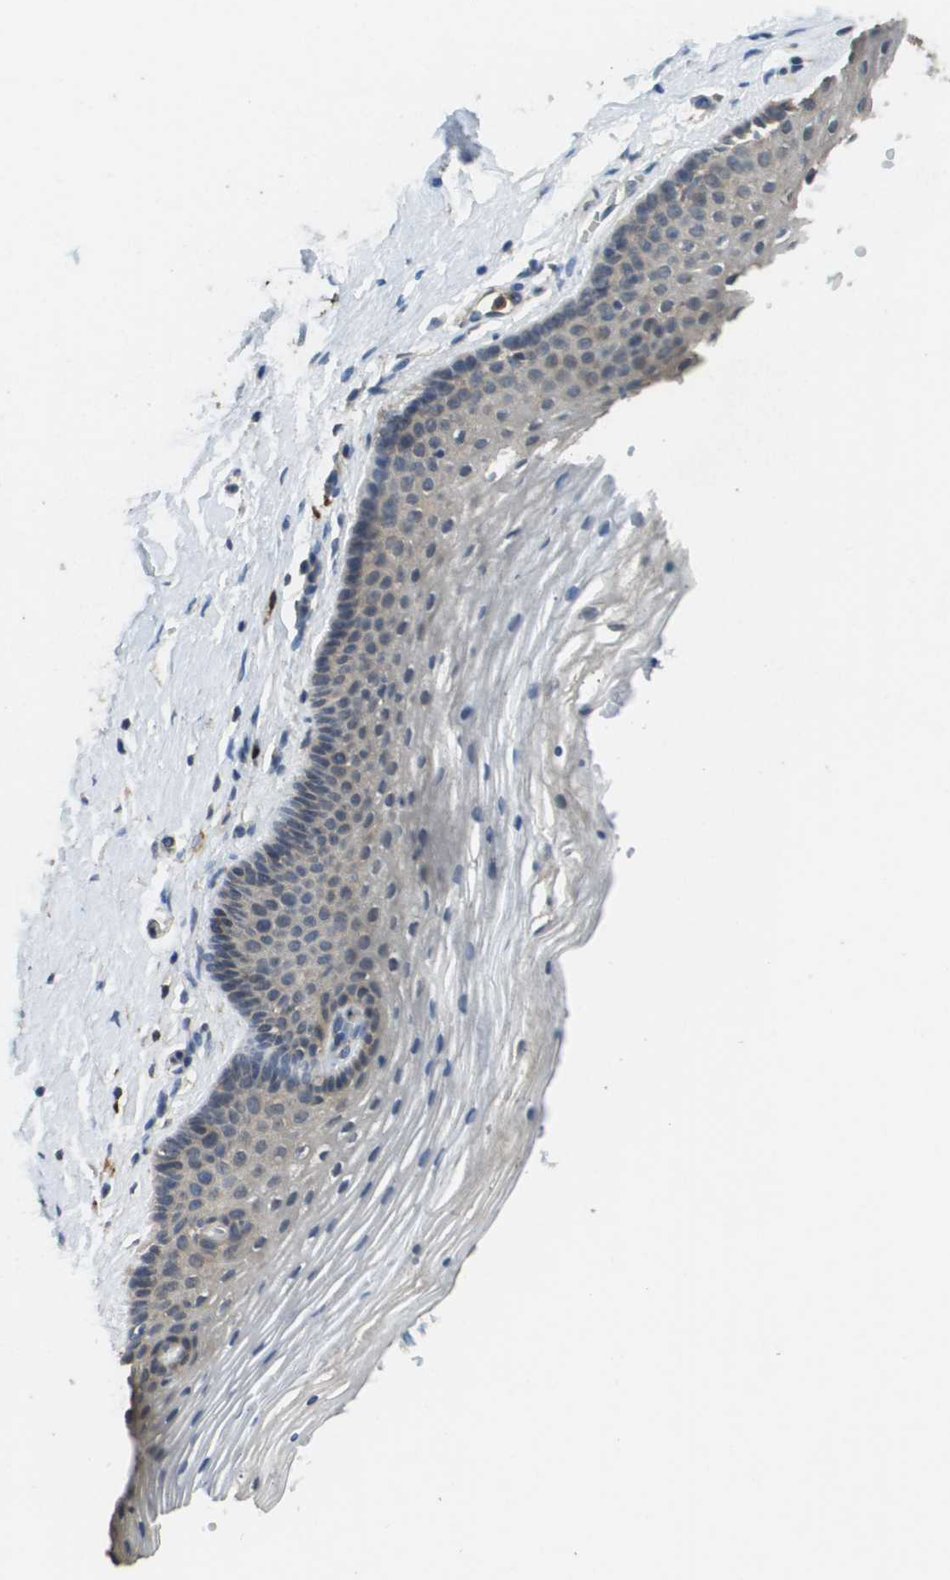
{"staining": {"intensity": "weak", "quantity": "<25%", "location": "cytoplasmic/membranous"}, "tissue": "vagina", "cell_type": "Squamous epithelial cells", "image_type": "normal", "snomed": [{"axis": "morphology", "description": "Normal tissue, NOS"}, {"axis": "topography", "description": "Vagina"}], "caption": "Immunohistochemistry (IHC) histopathology image of benign vagina: vagina stained with DAB (3,3'-diaminobenzidine) demonstrates no significant protein positivity in squamous epithelial cells. (DAB immunohistochemistry with hematoxylin counter stain).", "gene": "RAB27B", "patient": {"sex": "female", "age": 32}}